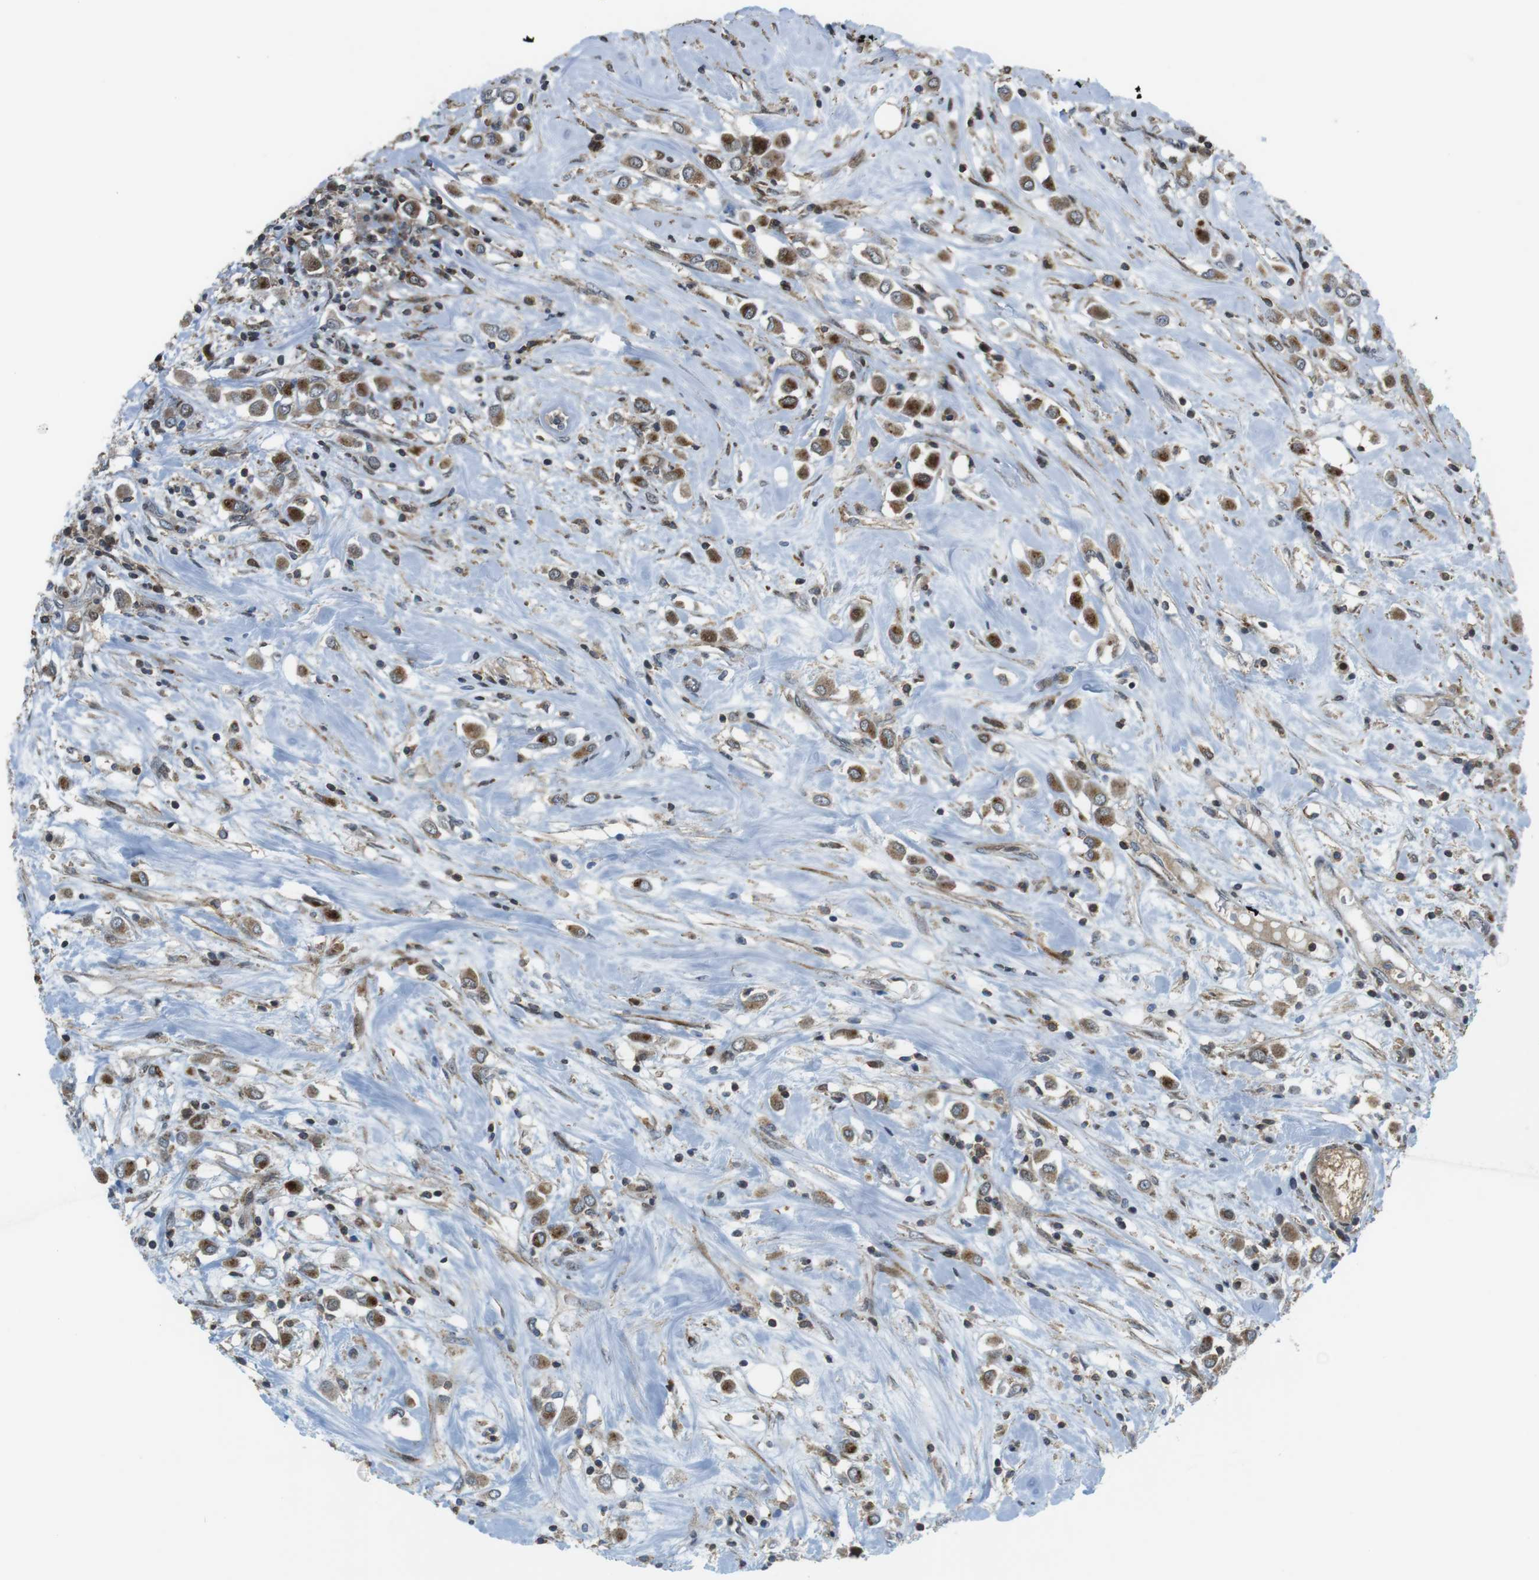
{"staining": {"intensity": "moderate", "quantity": ">75%", "location": "cytoplasmic/membranous"}, "tissue": "breast cancer", "cell_type": "Tumor cells", "image_type": "cancer", "snomed": [{"axis": "morphology", "description": "Duct carcinoma"}, {"axis": "topography", "description": "Breast"}], "caption": "Breast cancer (infiltrating ductal carcinoma) stained with DAB IHC displays medium levels of moderate cytoplasmic/membranous staining in about >75% of tumor cells. (DAB (3,3'-diaminobenzidine) = brown stain, brightfield microscopy at high magnification).", "gene": "CUL7", "patient": {"sex": "female", "age": 61}}